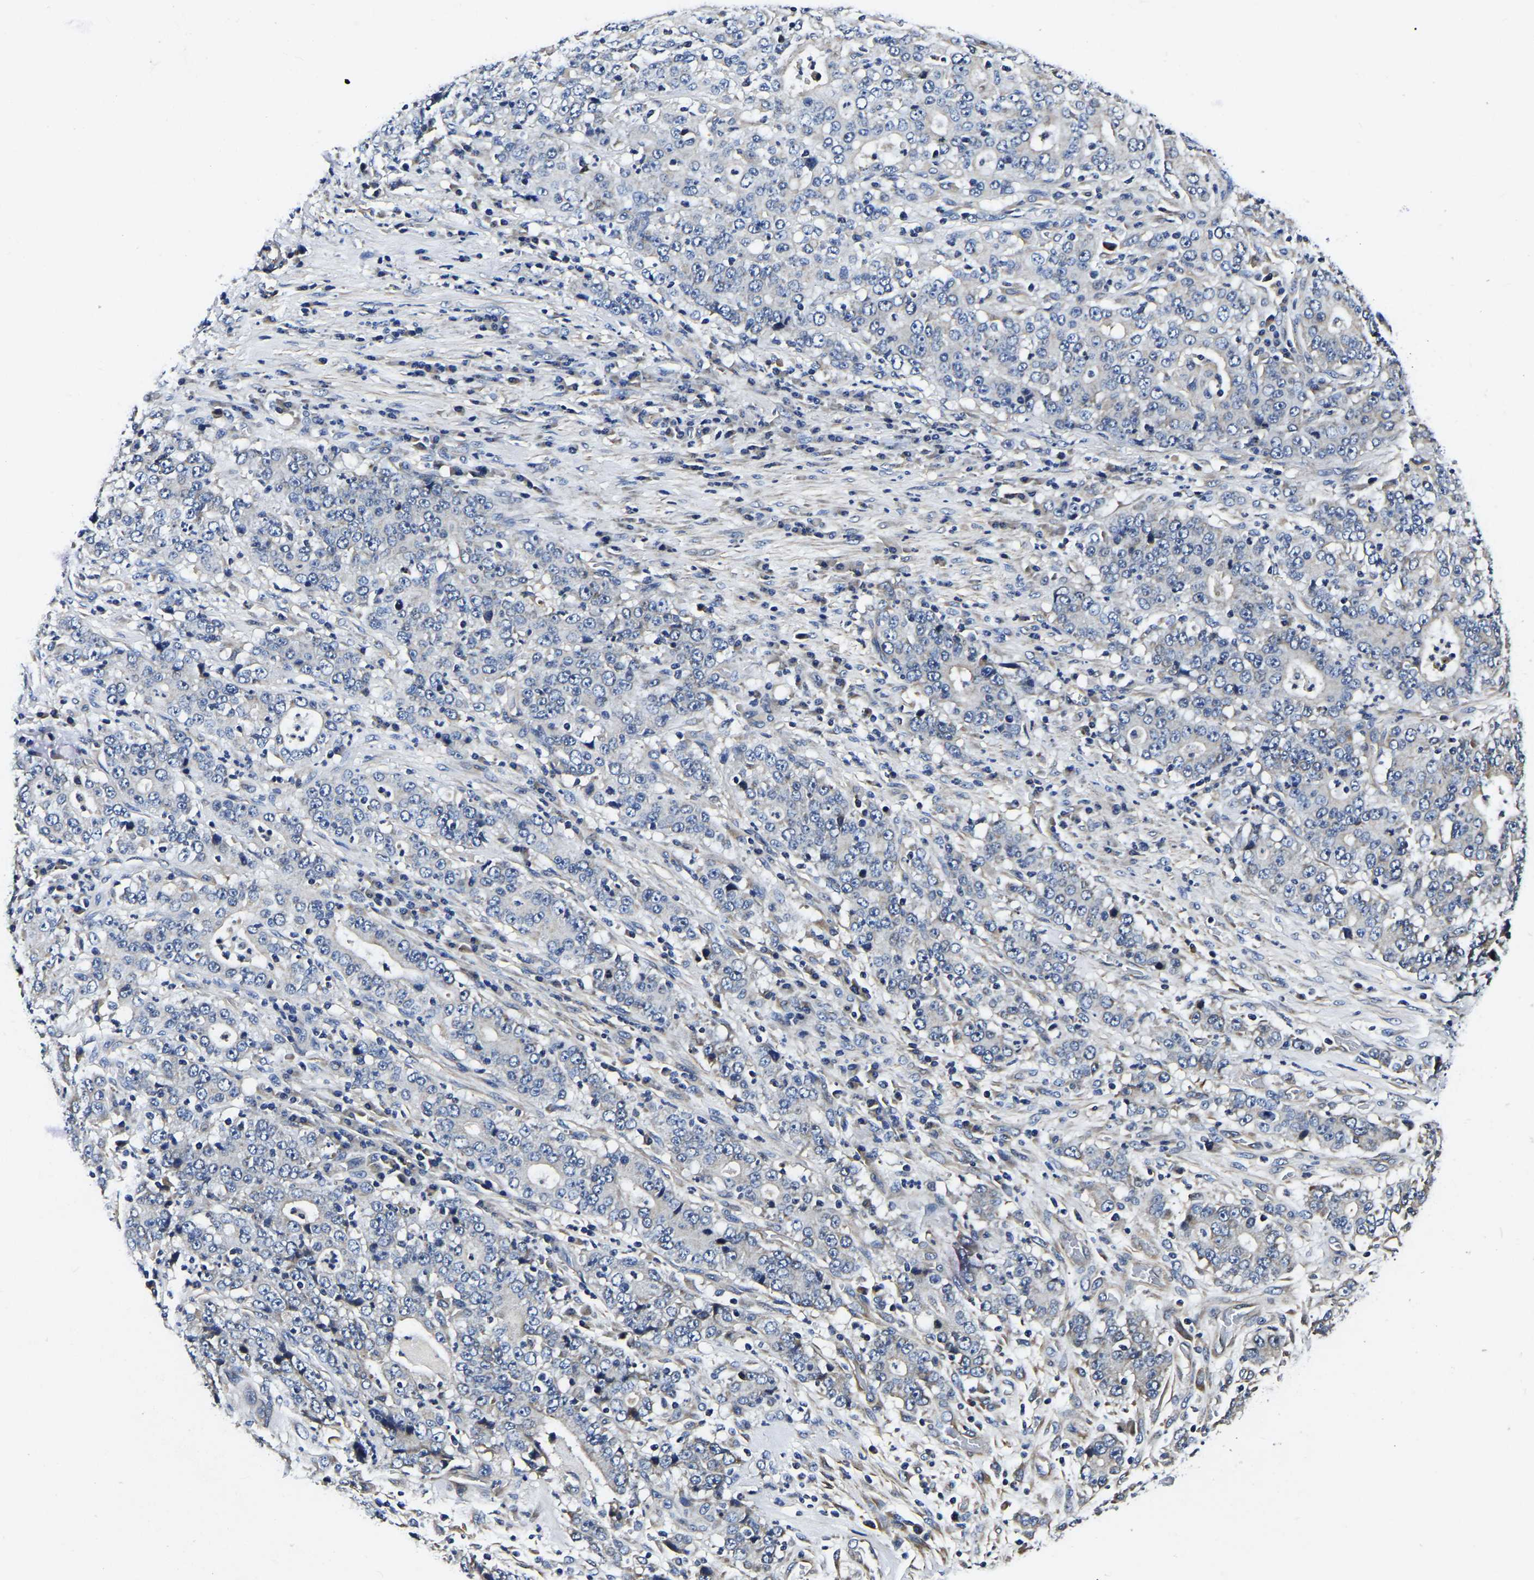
{"staining": {"intensity": "negative", "quantity": "none", "location": "none"}, "tissue": "stomach cancer", "cell_type": "Tumor cells", "image_type": "cancer", "snomed": [{"axis": "morphology", "description": "Normal tissue, NOS"}, {"axis": "morphology", "description": "Adenocarcinoma, NOS"}, {"axis": "topography", "description": "Stomach, upper"}, {"axis": "topography", "description": "Stomach"}], "caption": "High power microscopy micrograph of an IHC photomicrograph of adenocarcinoma (stomach), revealing no significant staining in tumor cells. (Stains: DAB (3,3'-diaminobenzidine) immunohistochemistry (IHC) with hematoxylin counter stain, Microscopy: brightfield microscopy at high magnification).", "gene": "KCTD17", "patient": {"sex": "male", "age": 59}}